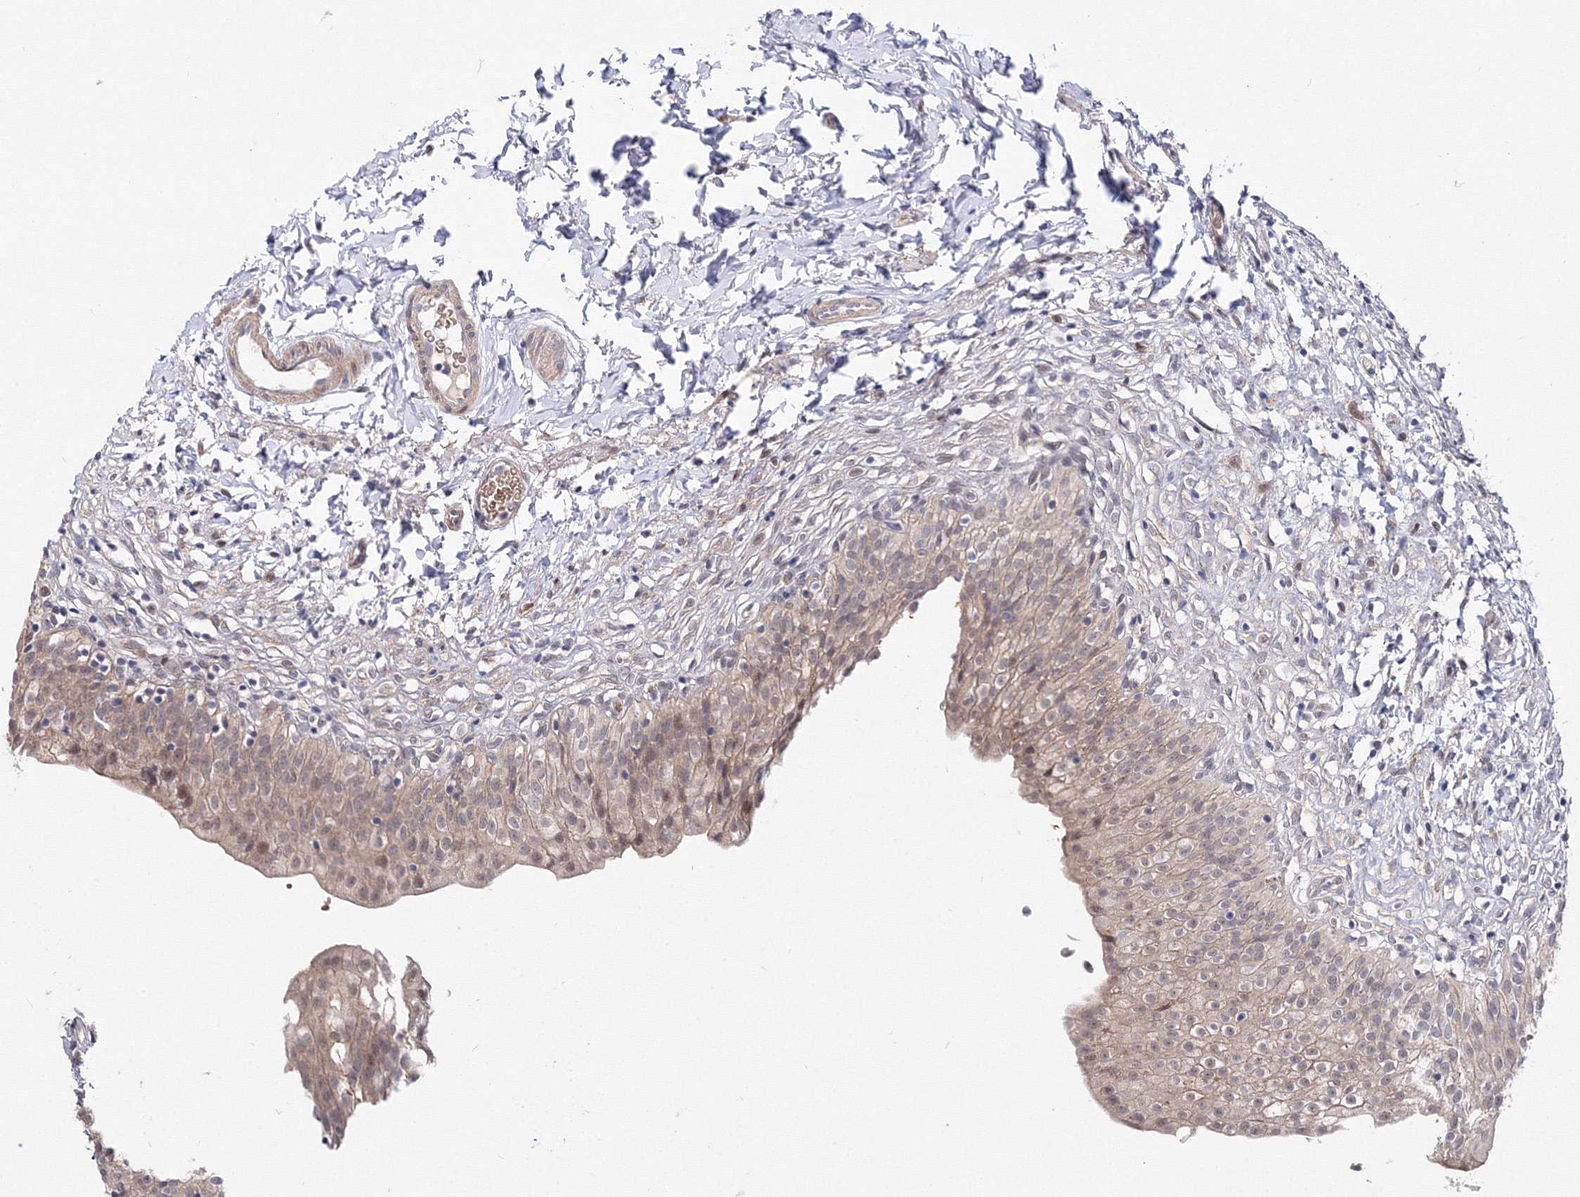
{"staining": {"intensity": "weak", "quantity": "25%-75%", "location": "cytoplasmic/membranous,nuclear"}, "tissue": "urinary bladder", "cell_type": "Urothelial cells", "image_type": "normal", "snomed": [{"axis": "morphology", "description": "Normal tissue, NOS"}, {"axis": "topography", "description": "Urinary bladder"}], "caption": "Urinary bladder stained with immunohistochemistry (IHC) shows weak cytoplasmic/membranous,nuclear expression in approximately 25%-75% of urothelial cells.", "gene": "C11orf52", "patient": {"sex": "male", "age": 55}}